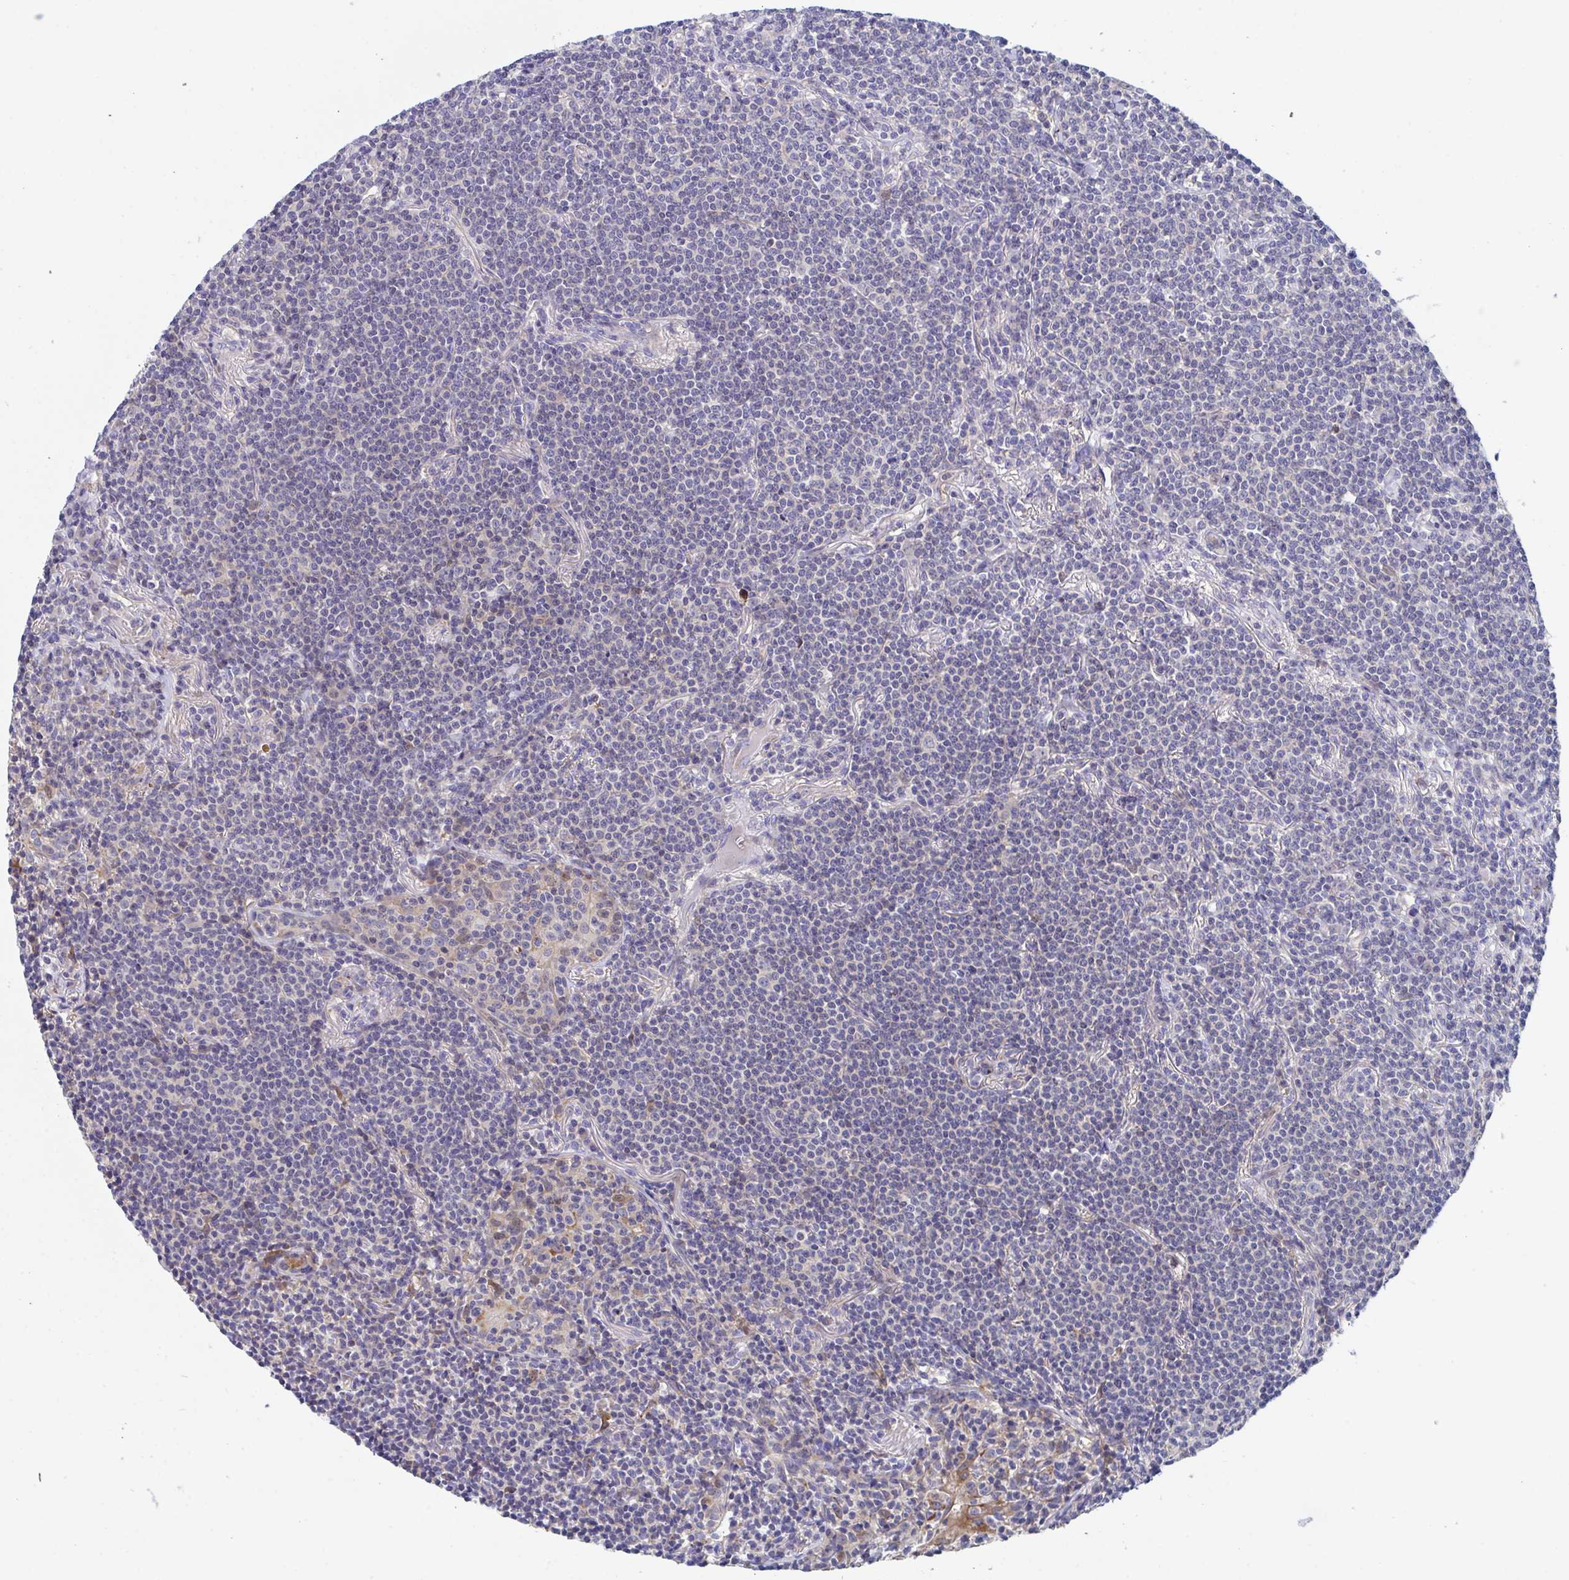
{"staining": {"intensity": "negative", "quantity": "none", "location": "none"}, "tissue": "lymphoma", "cell_type": "Tumor cells", "image_type": "cancer", "snomed": [{"axis": "morphology", "description": "Malignant lymphoma, non-Hodgkin's type, Low grade"}, {"axis": "topography", "description": "Lung"}], "caption": "There is no significant positivity in tumor cells of lymphoma.", "gene": "P2RX3", "patient": {"sex": "female", "age": 71}}